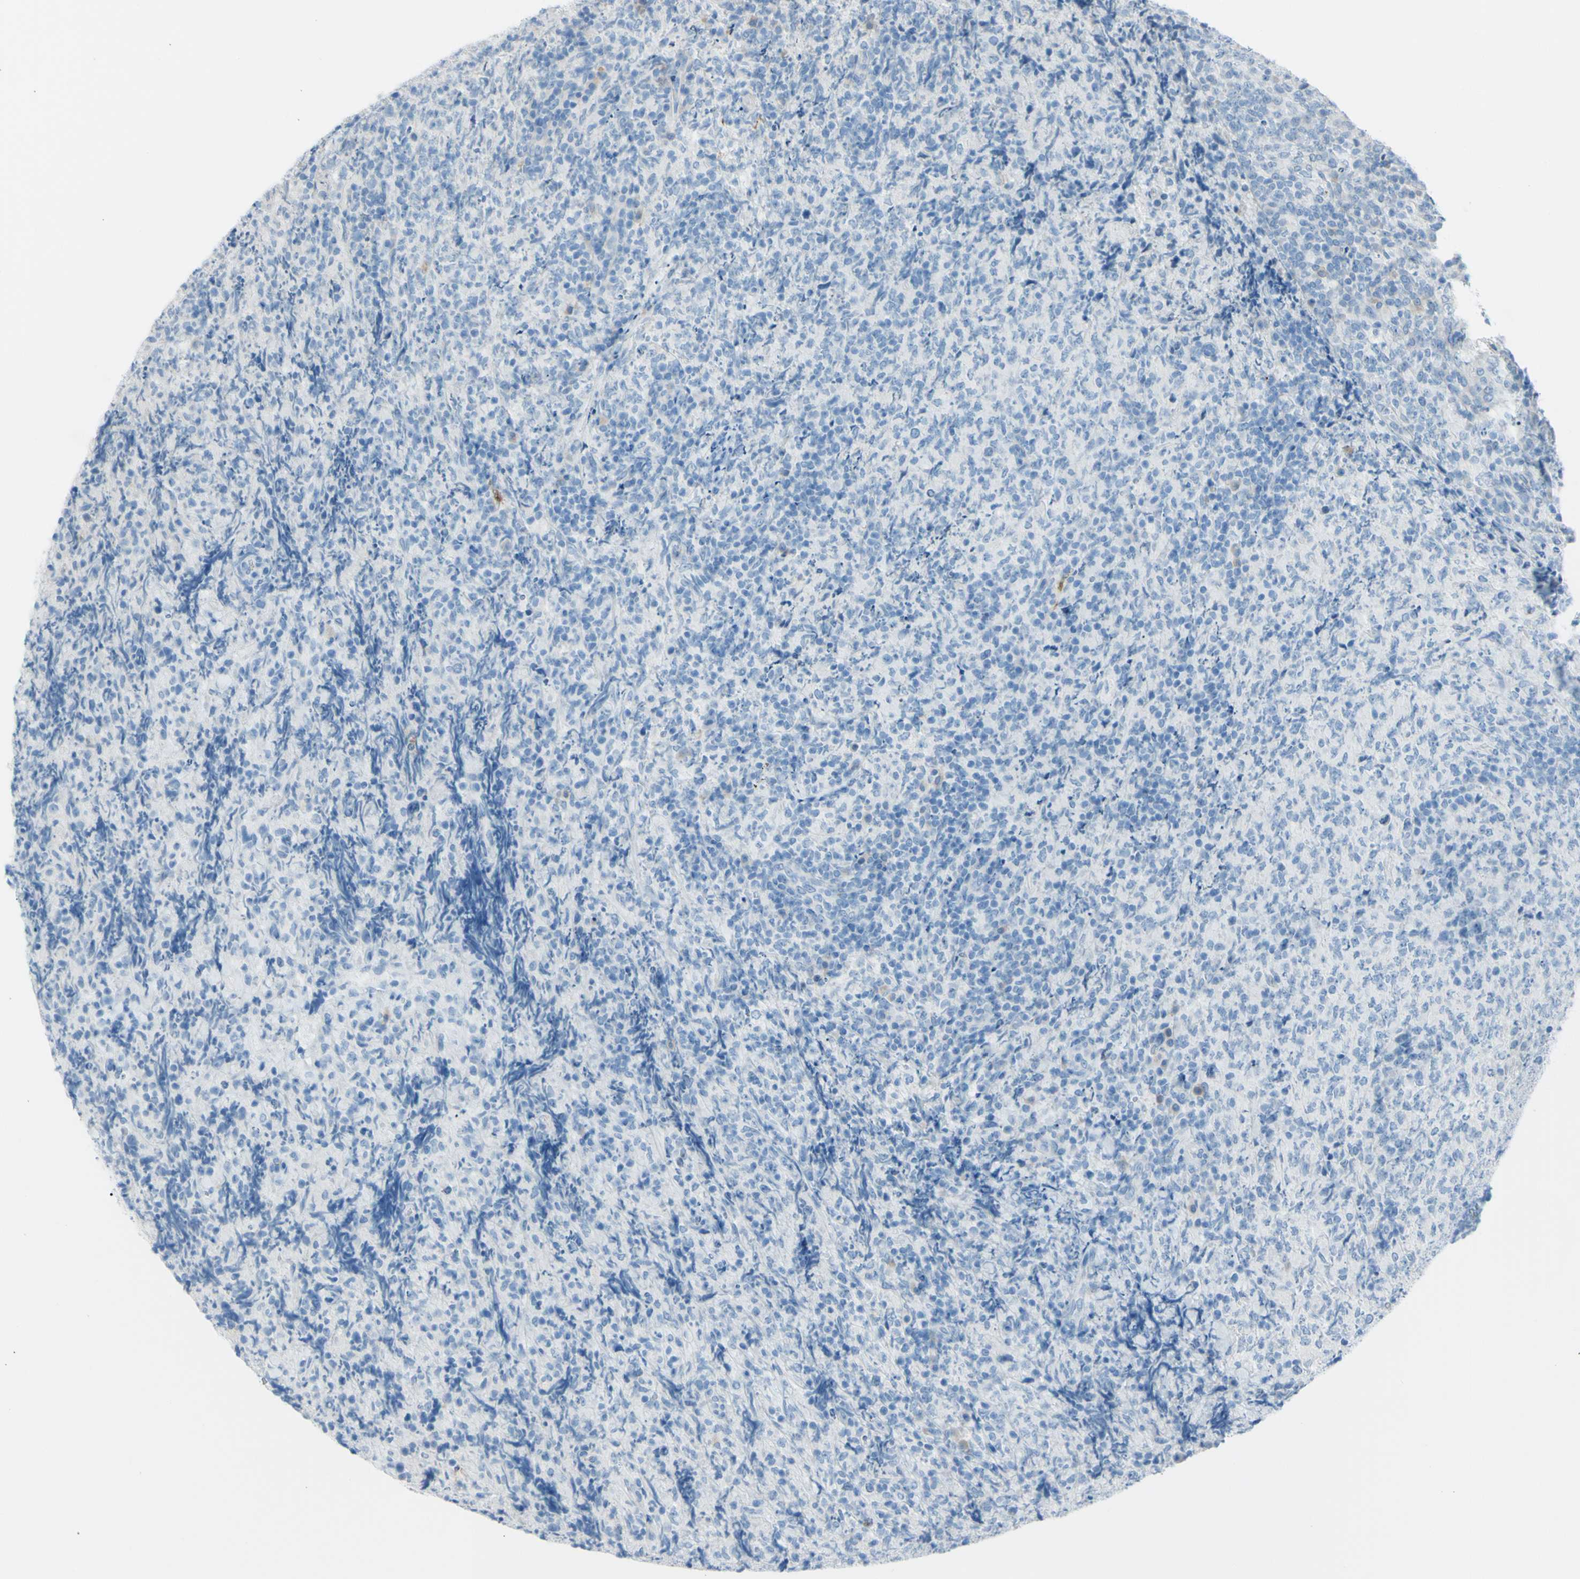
{"staining": {"intensity": "negative", "quantity": "none", "location": "none"}, "tissue": "lymphoma", "cell_type": "Tumor cells", "image_type": "cancer", "snomed": [{"axis": "morphology", "description": "Malignant lymphoma, non-Hodgkin's type, High grade"}, {"axis": "topography", "description": "Tonsil"}], "caption": "Immunohistochemical staining of high-grade malignant lymphoma, non-Hodgkin's type demonstrates no significant staining in tumor cells. (DAB (3,3'-diaminobenzidine) immunohistochemistry, high magnification).", "gene": "TFPI2", "patient": {"sex": "female", "age": 36}}